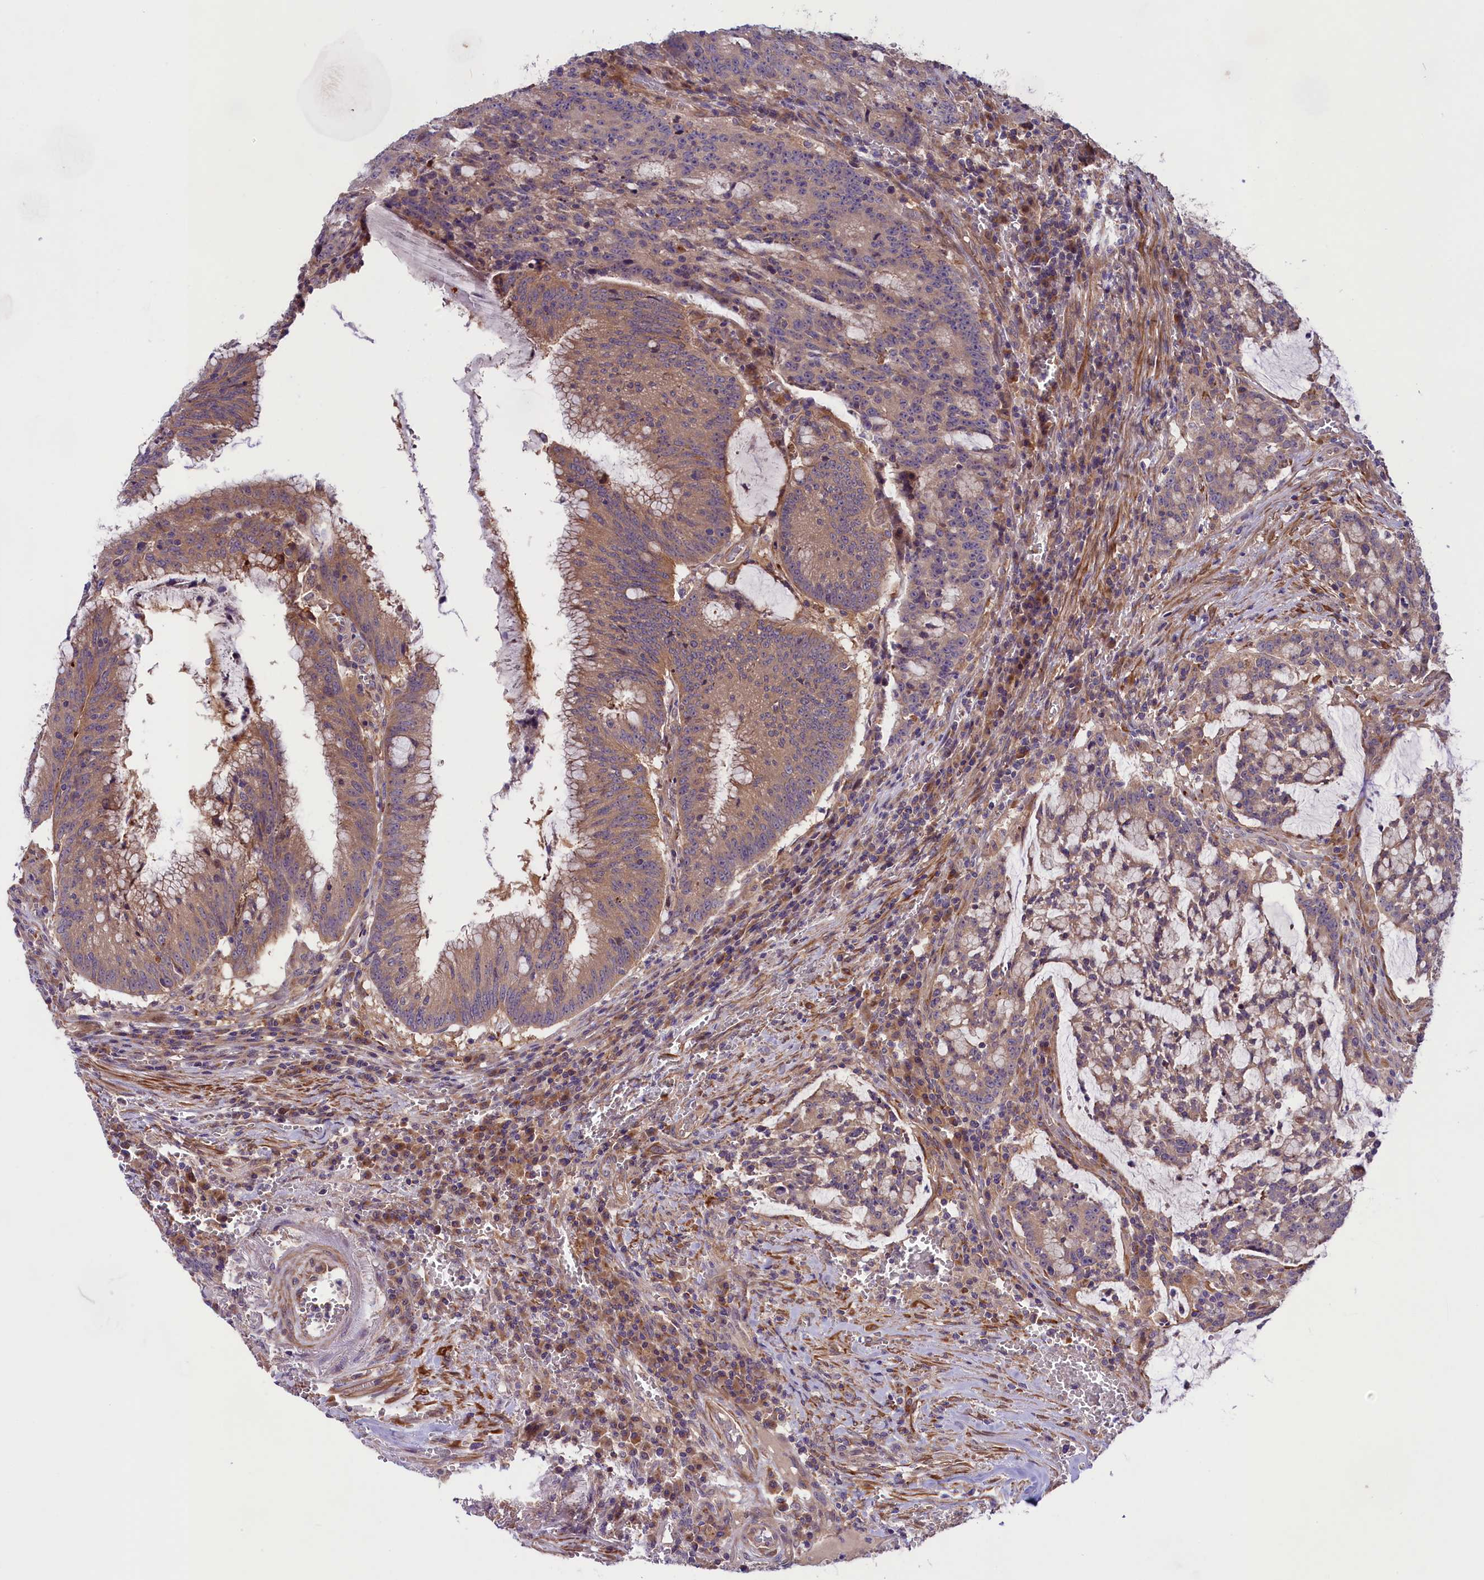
{"staining": {"intensity": "weak", "quantity": ">75%", "location": "cytoplasmic/membranous"}, "tissue": "colorectal cancer", "cell_type": "Tumor cells", "image_type": "cancer", "snomed": [{"axis": "morphology", "description": "Adenocarcinoma, NOS"}, {"axis": "topography", "description": "Rectum"}], "caption": "Colorectal adenocarcinoma stained with immunohistochemistry reveals weak cytoplasmic/membranous expression in about >75% of tumor cells. The protein is stained brown, and the nuclei are stained in blue (DAB (3,3'-diaminobenzidine) IHC with brightfield microscopy, high magnification).", "gene": "COG8", "patient": {"sex": "female", "age": 77}}